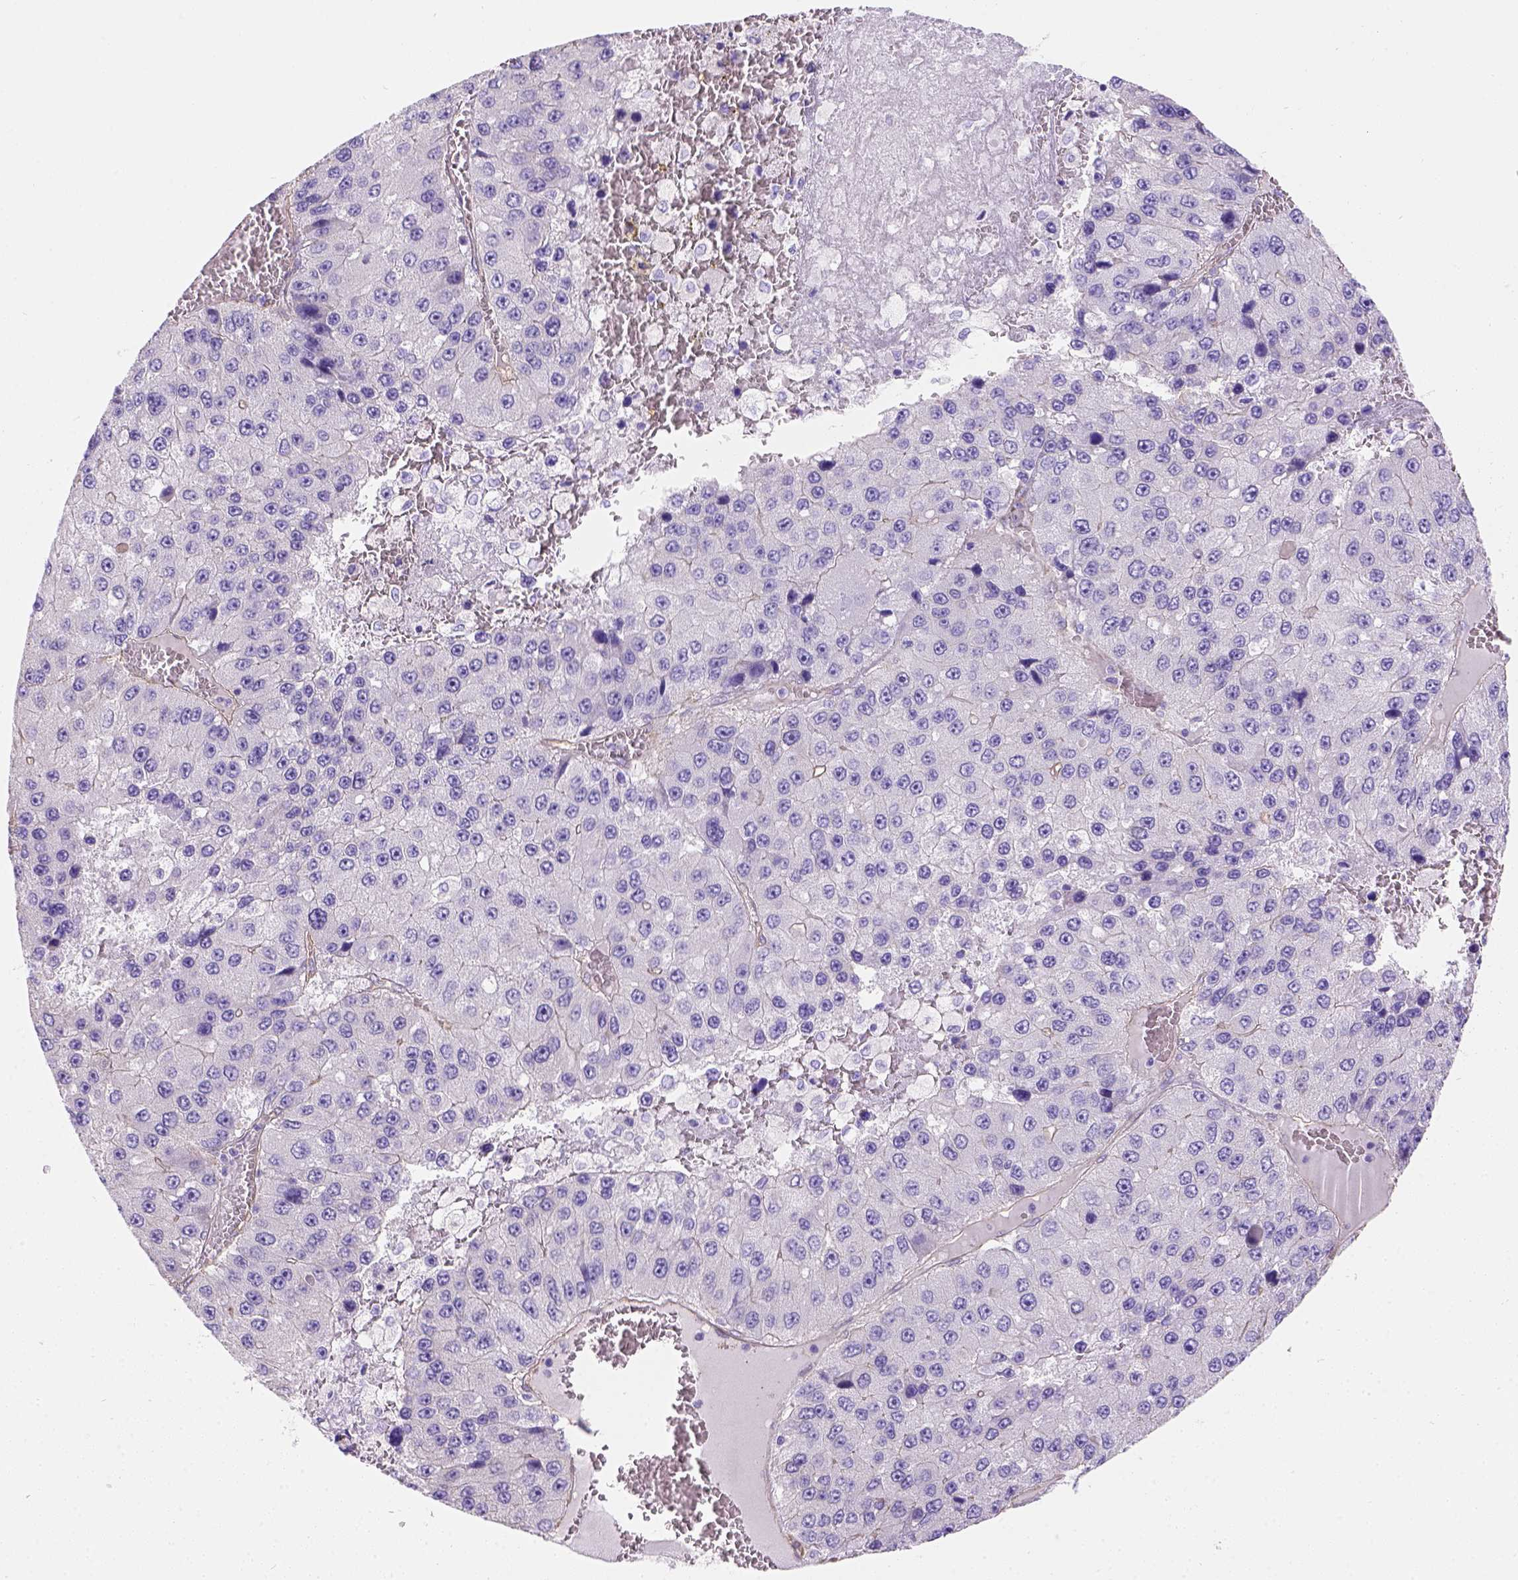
{"staining": {"intensity": "negative", "quantity": "none", "location": "none"}, "tissue": "liver cancer", "cell_type": "Tumor cells", "image_type": "cancer", "snomed": [{"axis": "morphology", "description": "Carcinoma, Hepatocellular, NOS"}, {"axis": "topography", "description": "Liver"}], "caption": "Immunohistochemistry histopathology image of neoplastic tissue: human liver cancer stained with DAB (3,3'-diaminobenzidine) shows no significant protein staining in tumor cells. Nuclei are stained in blue.", "gene": "PHF7", "patient": {"sex": "female", "age": 73}}